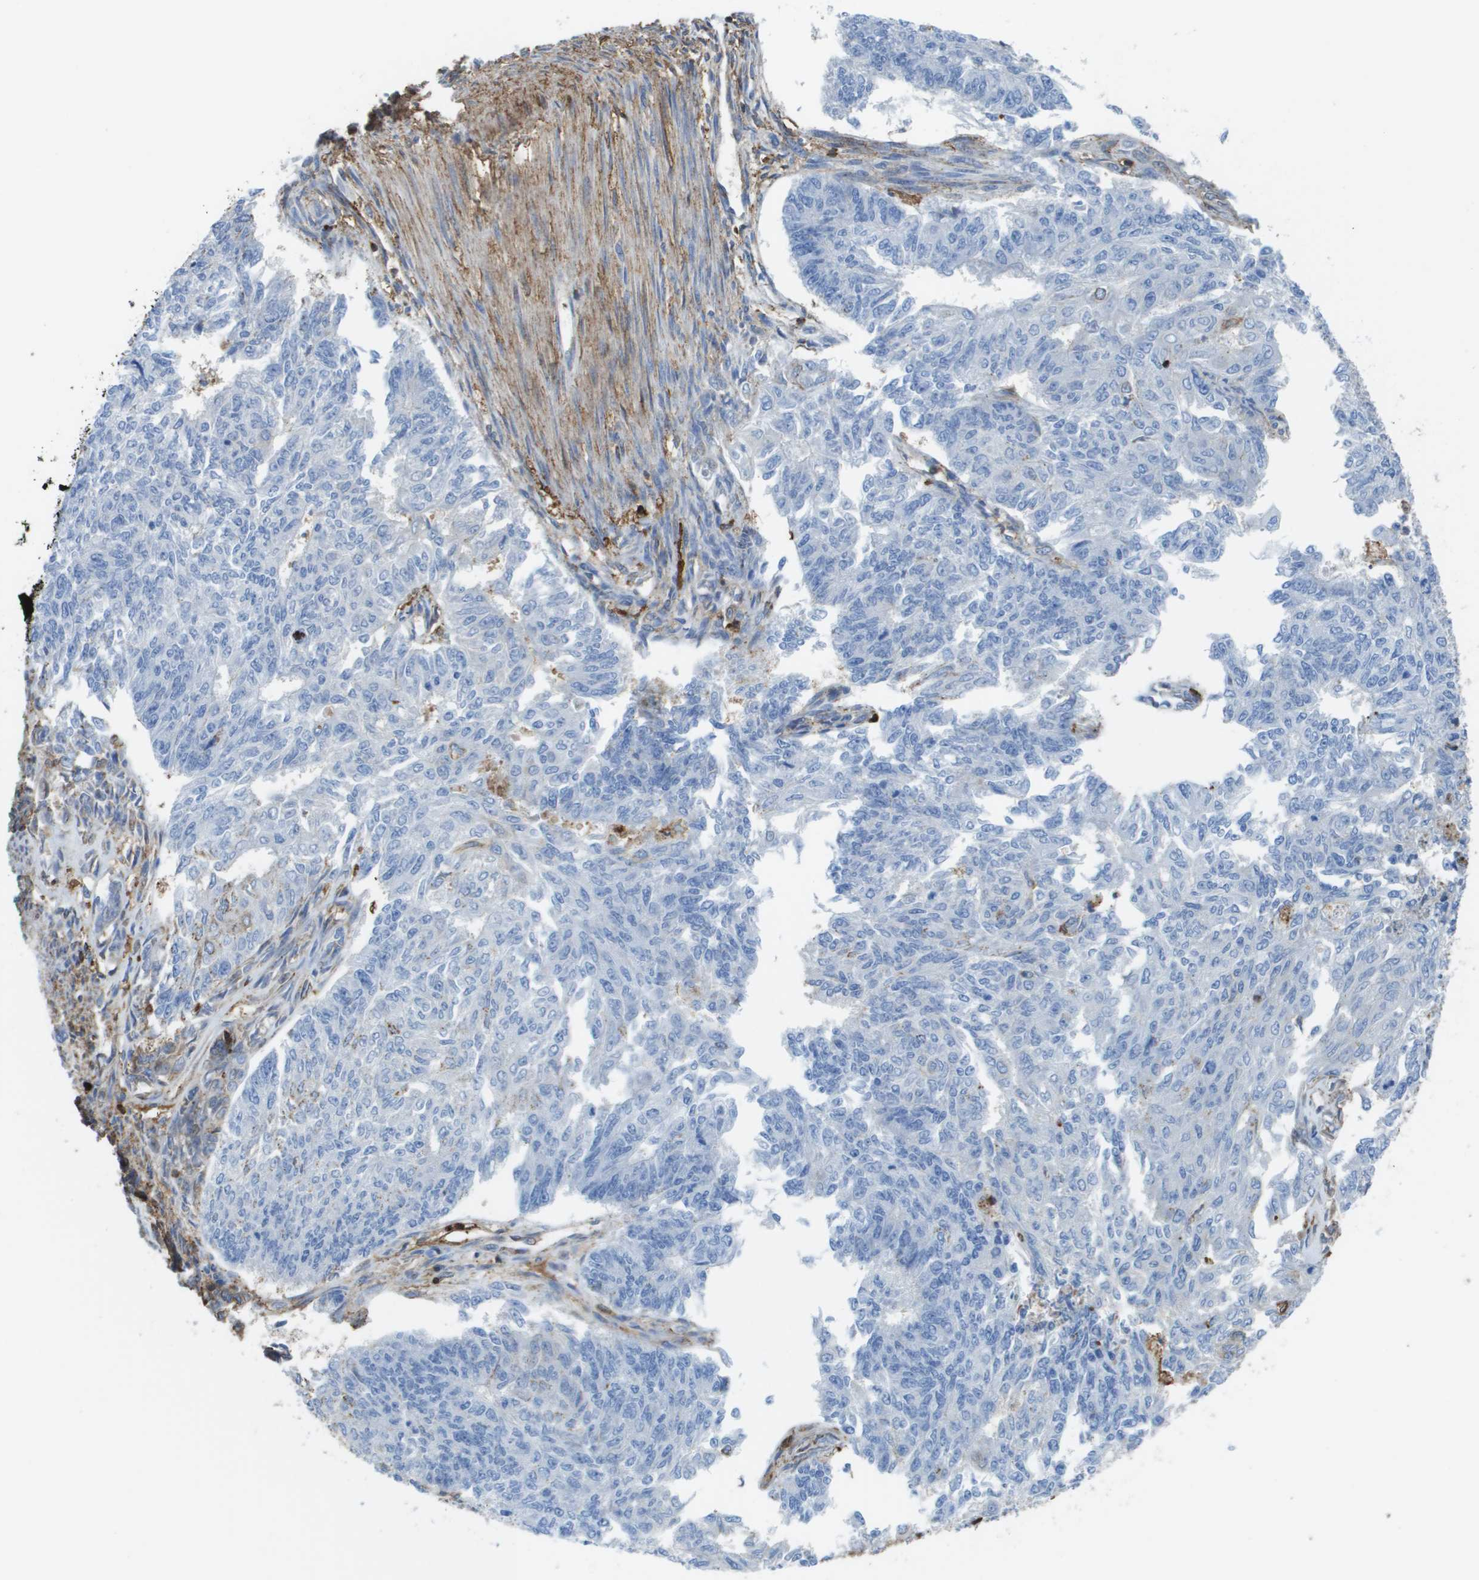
{"staining": {"intensity": "negative", "quantity": "none", "location": "none"}, "tissue": "endometrial cancer", "cell_type": "Tumor cells", "image_type": "cancer", "snomed": [{"axis": "morphology", "description": "Adenocarcinoma, NOS"}, {"axis": "topography", "description": "Endometrium"}], "caption": "Immunohistochemical staining of human endometrial cancer (adenocarcinoma) demonstrates no significant positivity in tumor cells. (Stains: DAB immunohistochemistry (IHC) with hematoxylin counter stain, Microscopy: brightfield microscopy at high magnification).", "gene": "PASK", "patient": {"sex": "female", "age": 32}}